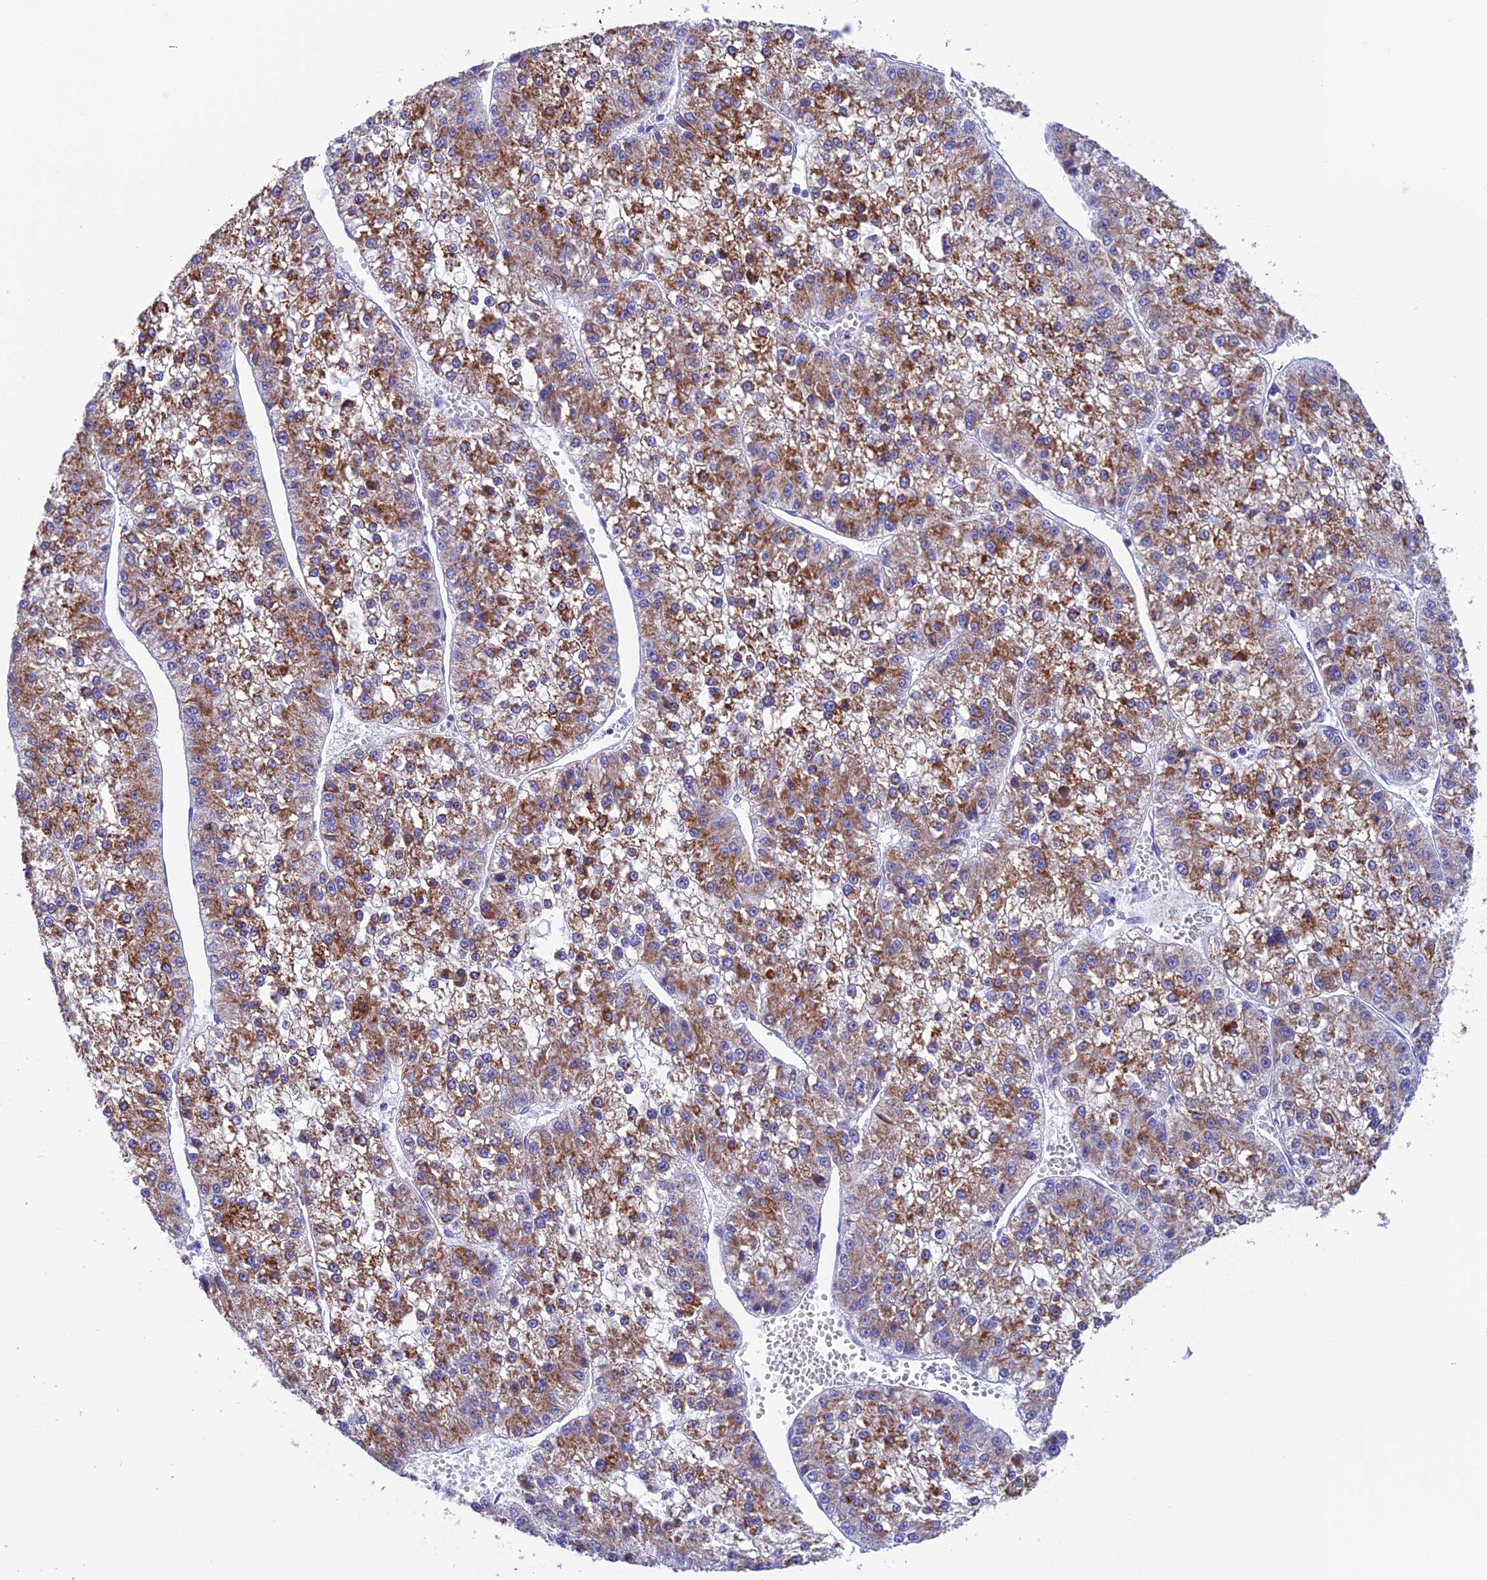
{"staining": {"intensity": "moderate", "quantity": ">75%", "location": "cytoplasmic/membranous"}, "tissue": "liver cancer", "cell_type": "Tumor cells", "image_type": "cancer", "snomed": [{"axis": "morphology", "description": "Carcinoma, Hepatocellular, NOS"}, {"axis": "topography", "description": "Liver"}], "caption": "Tumor cells display medium levels of moderate cytoplasmic/membranous positivity in approximately >75% of cells in human liver hepatocellular carcinoma.", "gene": "NXPE4", "patient": {"sex": "female", "age": 73}}